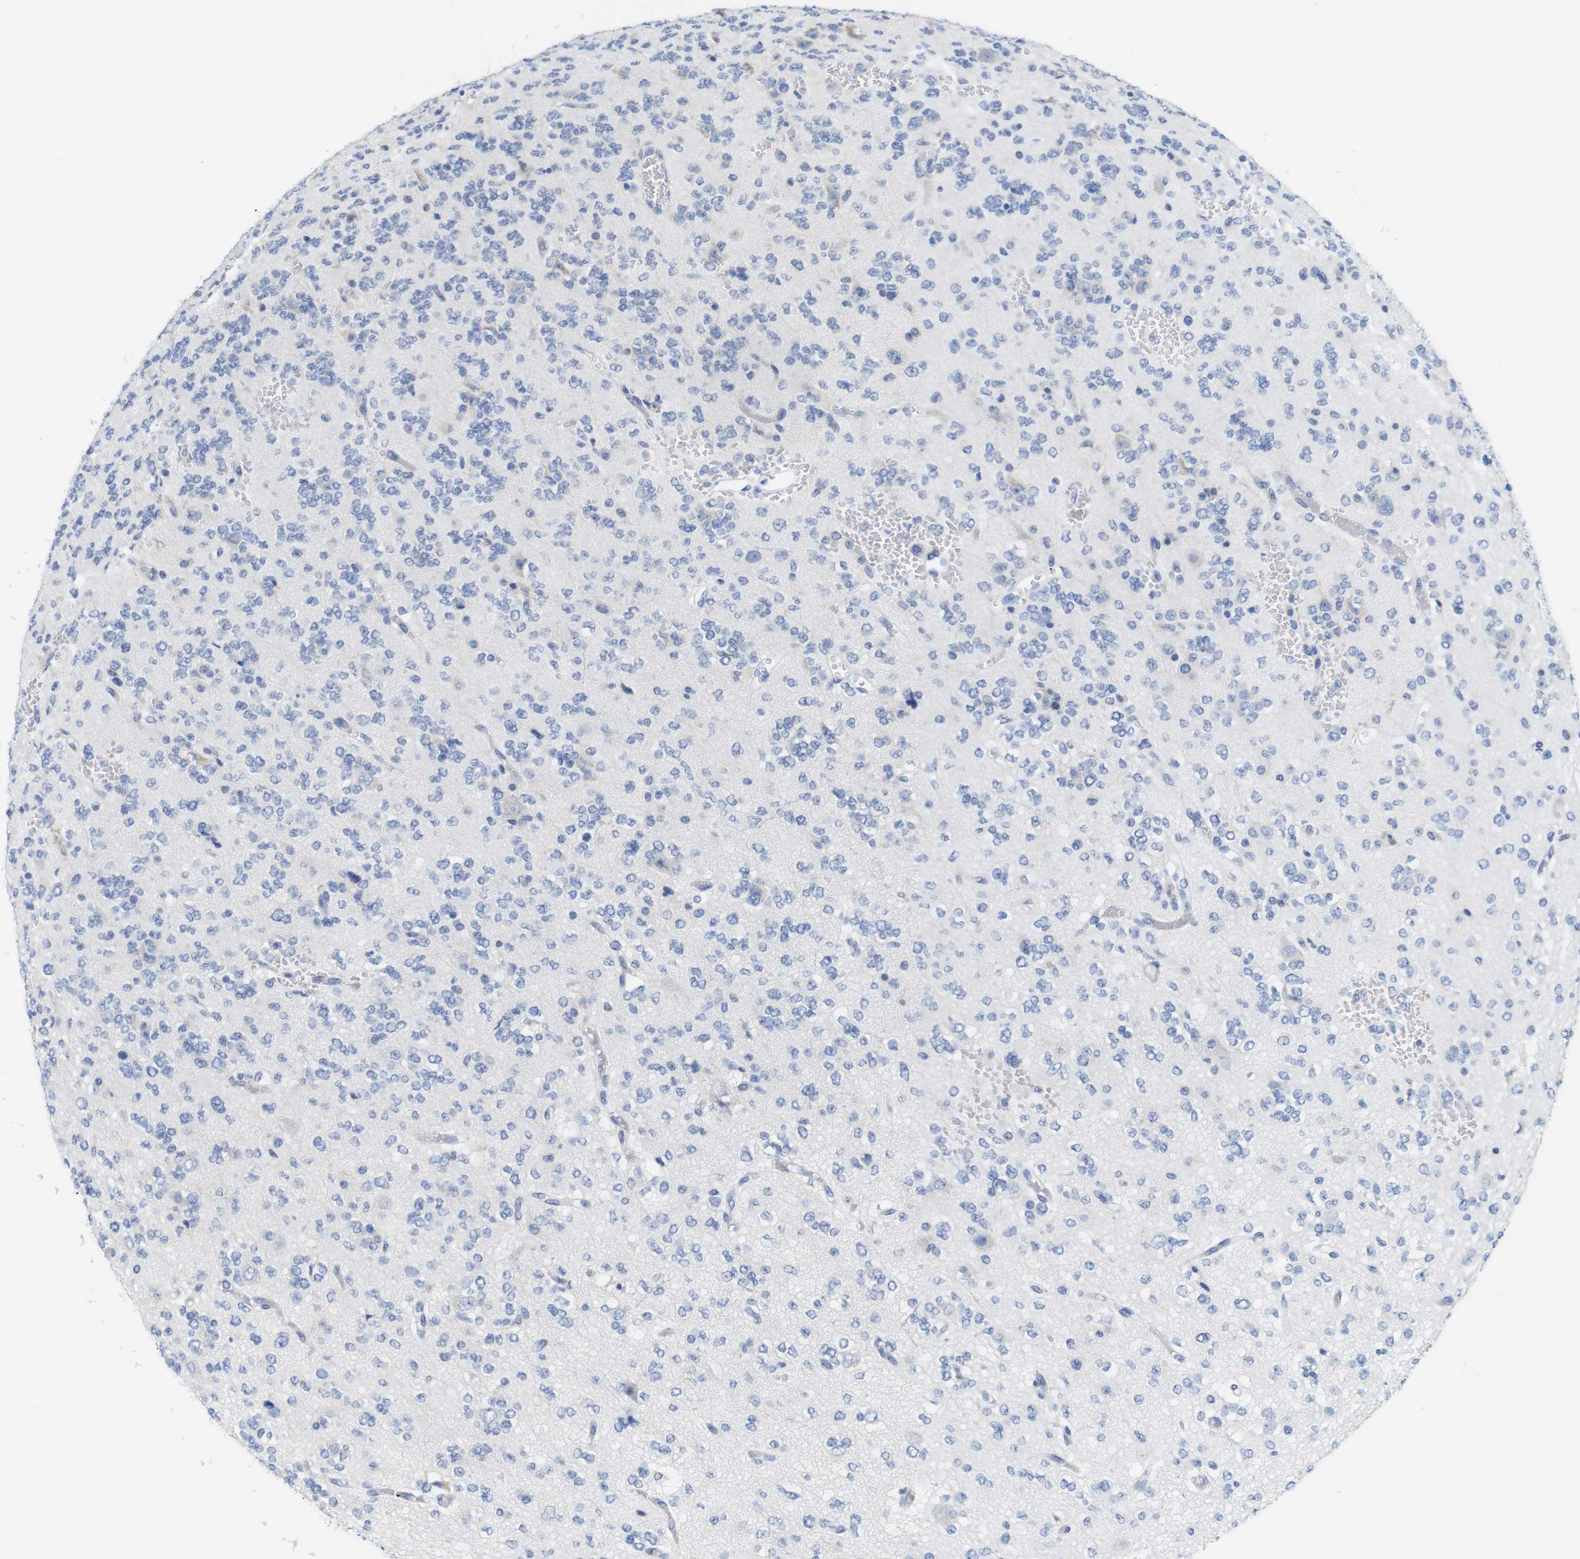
{"staining": {"intensity": "negative", "quantity": "none", "location": "none"}, "tissue": "glioma", "cell_type": "Tumor cells", "image_type": "cancer", "snomed": [{"axis": "morphology", "description": "Glioma, malignant, Low grade"}, {"axis": "topography", "description": "Brain"}], "caption": "The immunohistochemistry micrograph has no significant staining in tumor cells of low-grade glioma (malignant) tissue.", "gene": "NEBL", "patient": {"sex": "male", "age": 38}}